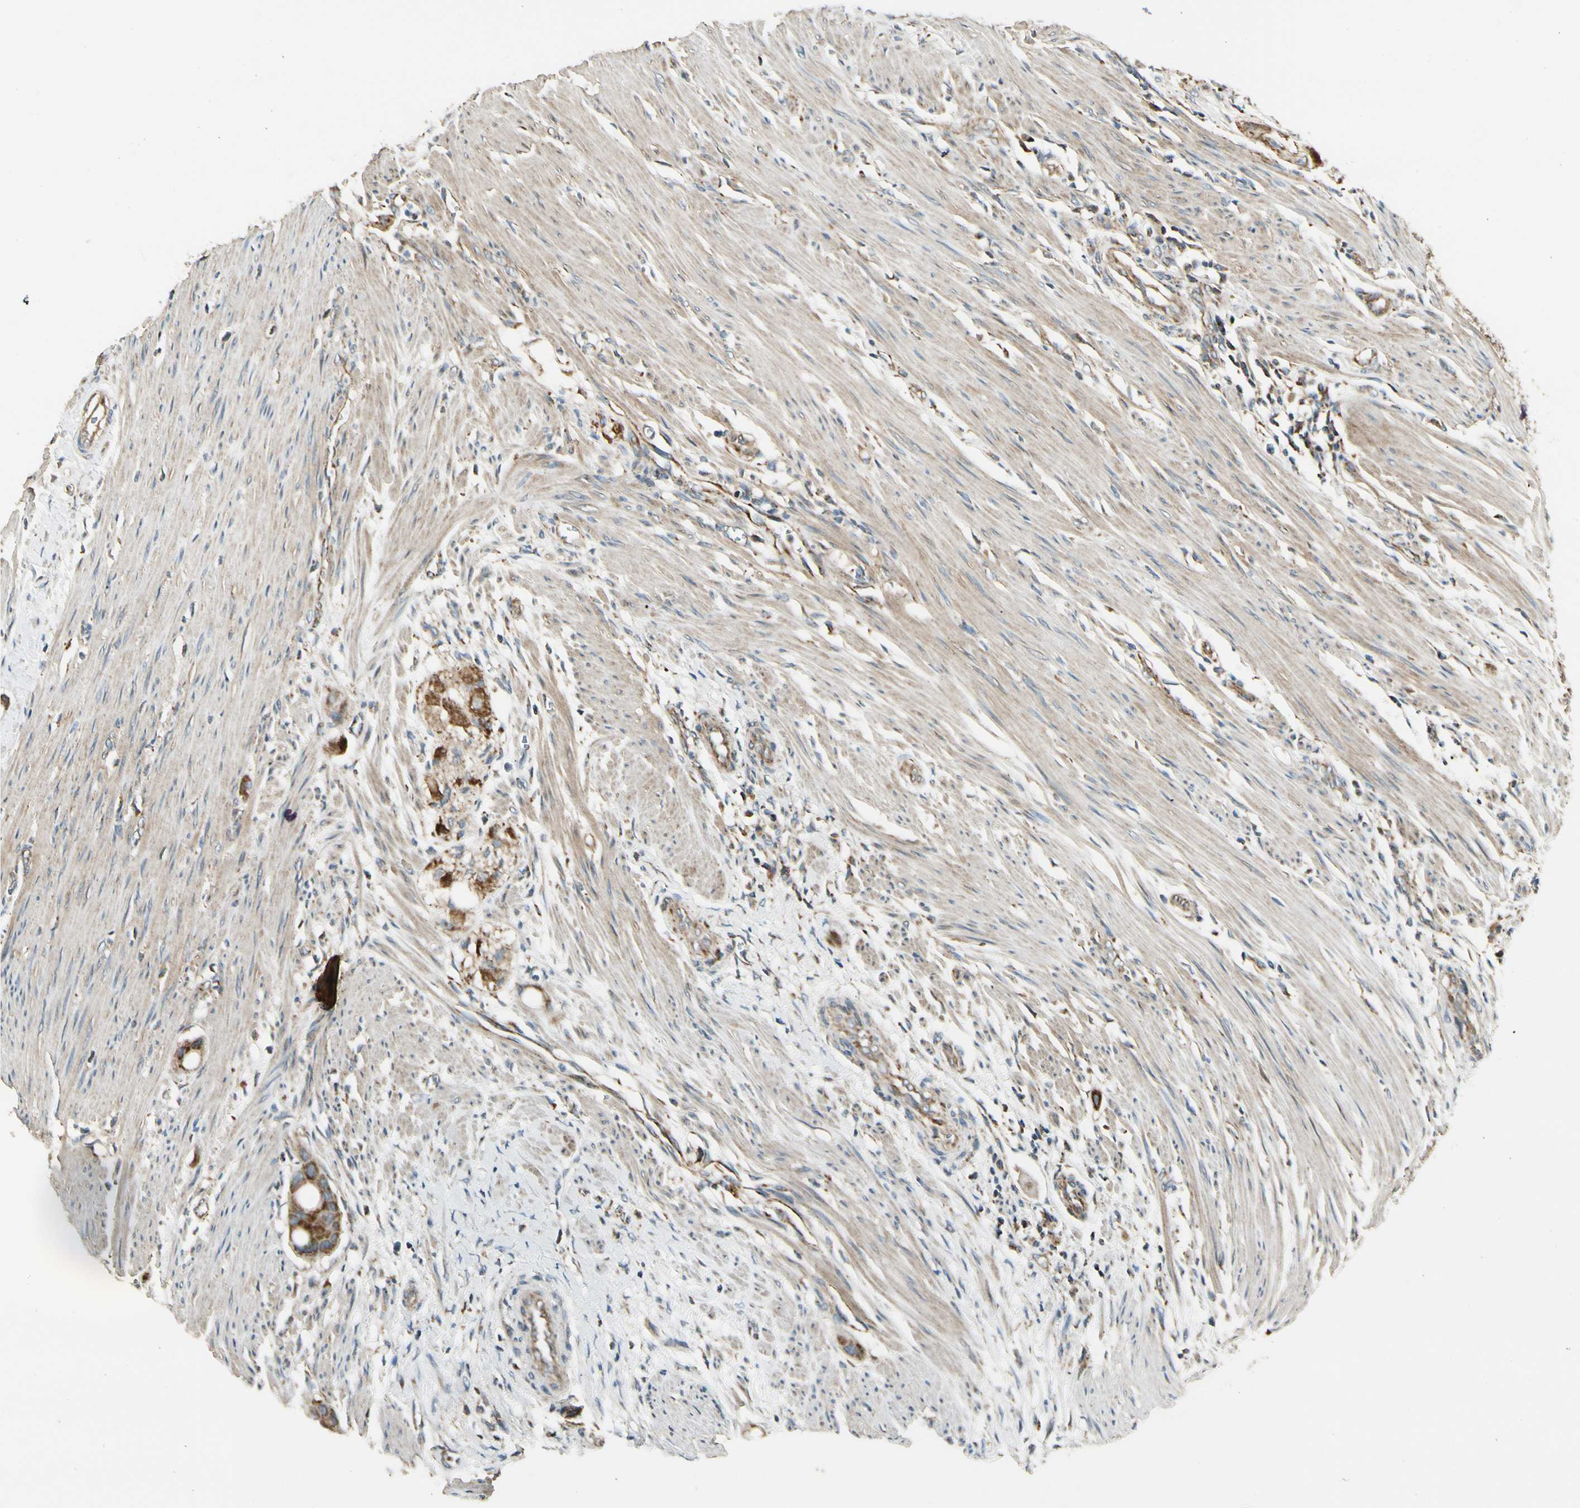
{"staining": {"intensity": "strong", "quantity": ">75%", "location": "cytoplasmic/membranous"}, "tissue": "colorectal cancer", "cell_type": "Tumor cells", "image_type": "cancer", "snomed": [{"axis": "morphology", "description": "Adenocarcinoma, NOS"}, {"axis": "topography", "description": "Colon"}], "caption": "Brown immunohistochemical staining in colorectal adenocarcinoma reveals strong cytoplasmic/membranous expression in approximately >75% of tumor cells.", "gene": "EPHB3", "patient": {"sex": "female", "age": 57}}